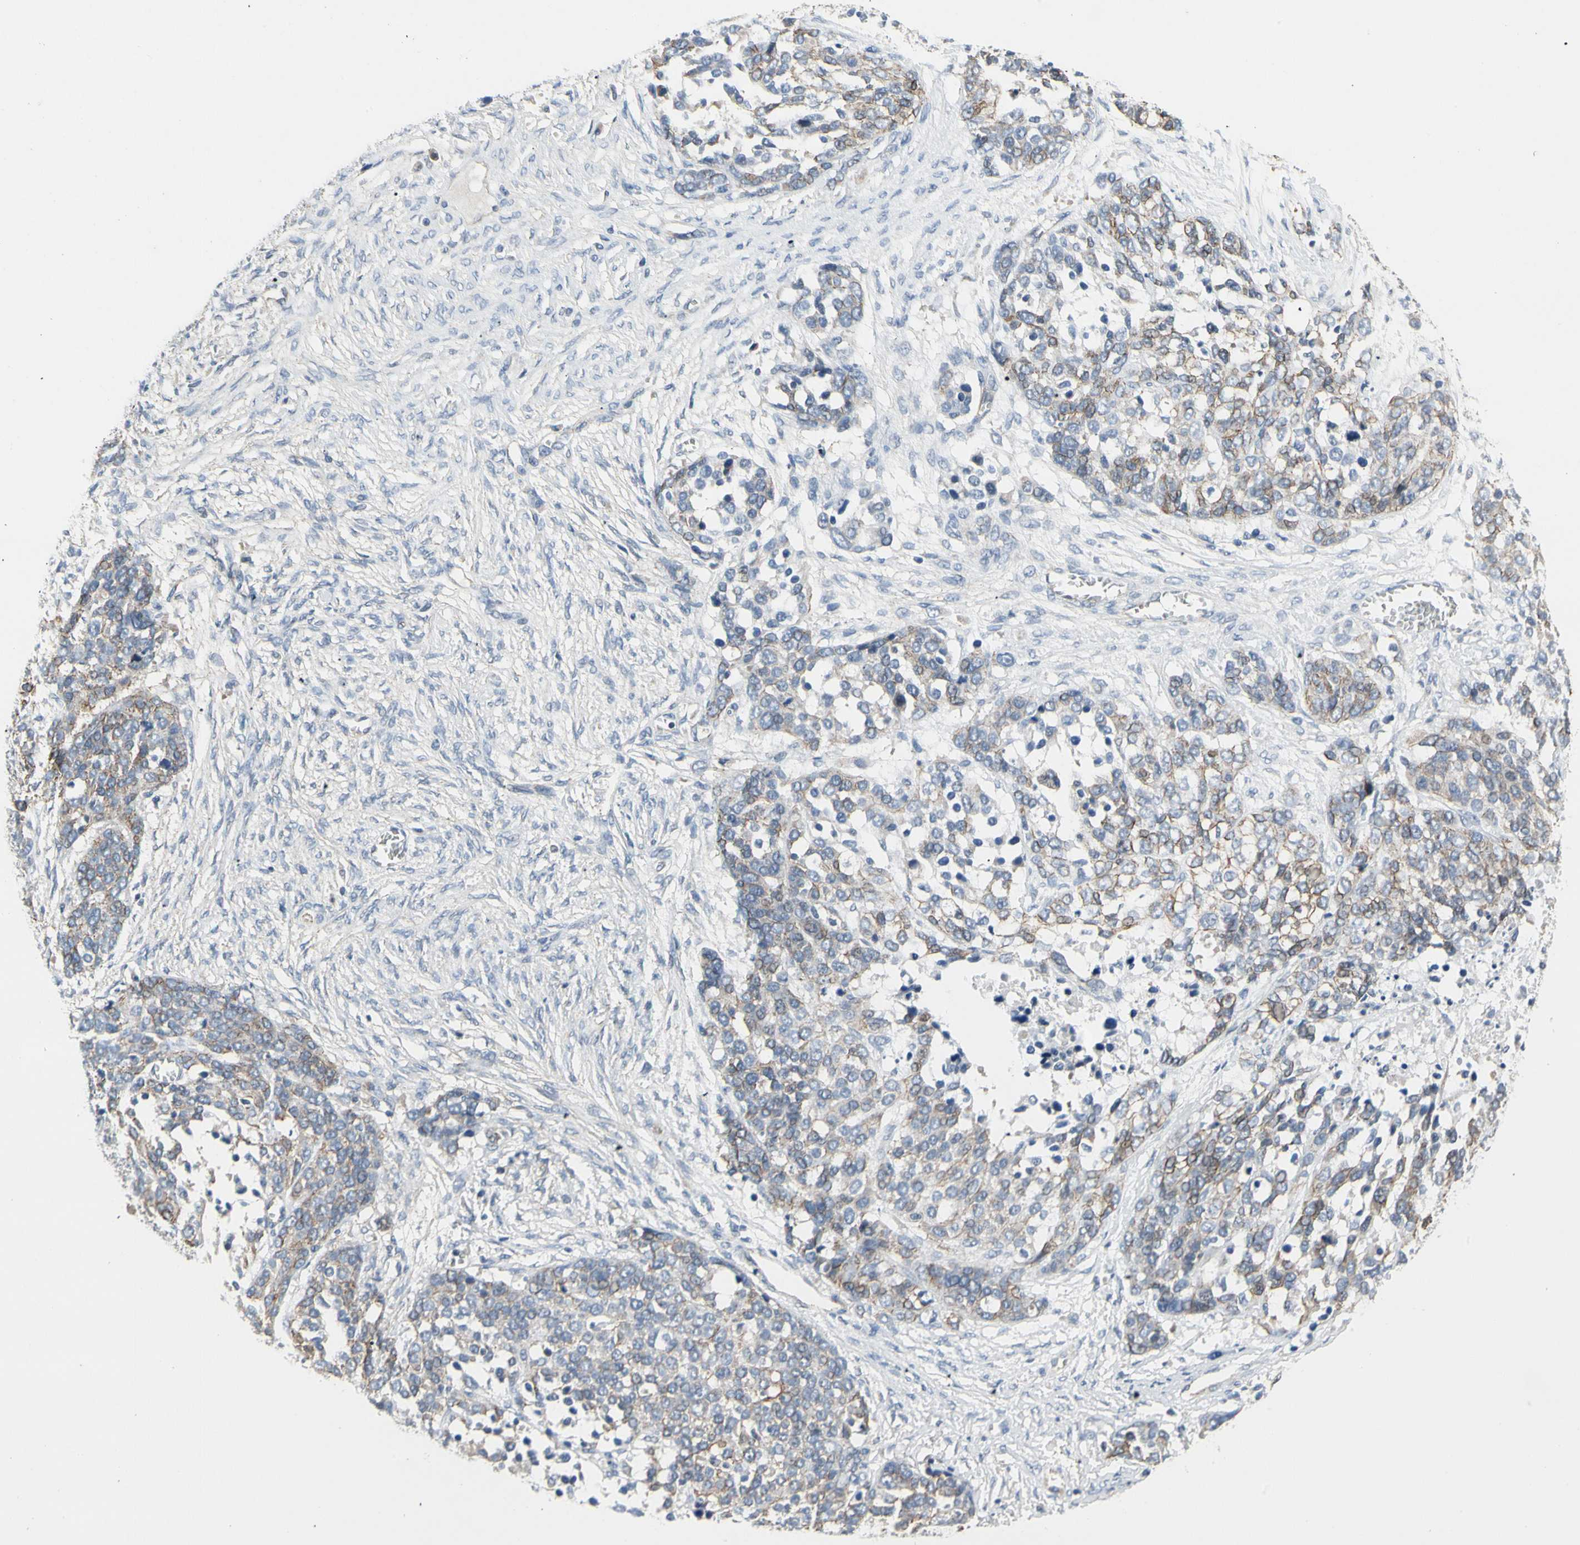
{"staining": {"intensity": "weak", "quantity": "<25%", "location": "cytoplasmic/membranous"}, "tissue": "ovarian cancer", "cell_type": "Tumor cells", "image_type": "cancer", "snomed": [{"axis": "morphology", "description": "Cystadenocarcinoma, serous, NOS"}, {"axis": "topography", "description": "Ovary"}], "caption": "Immunohistochemical staining of ovarian serous cystadenocarcinoma demonstrates no significant positivity in tumor cells.", "gene": "LGR6", "patient": {"sex": "female", "age": 44}}